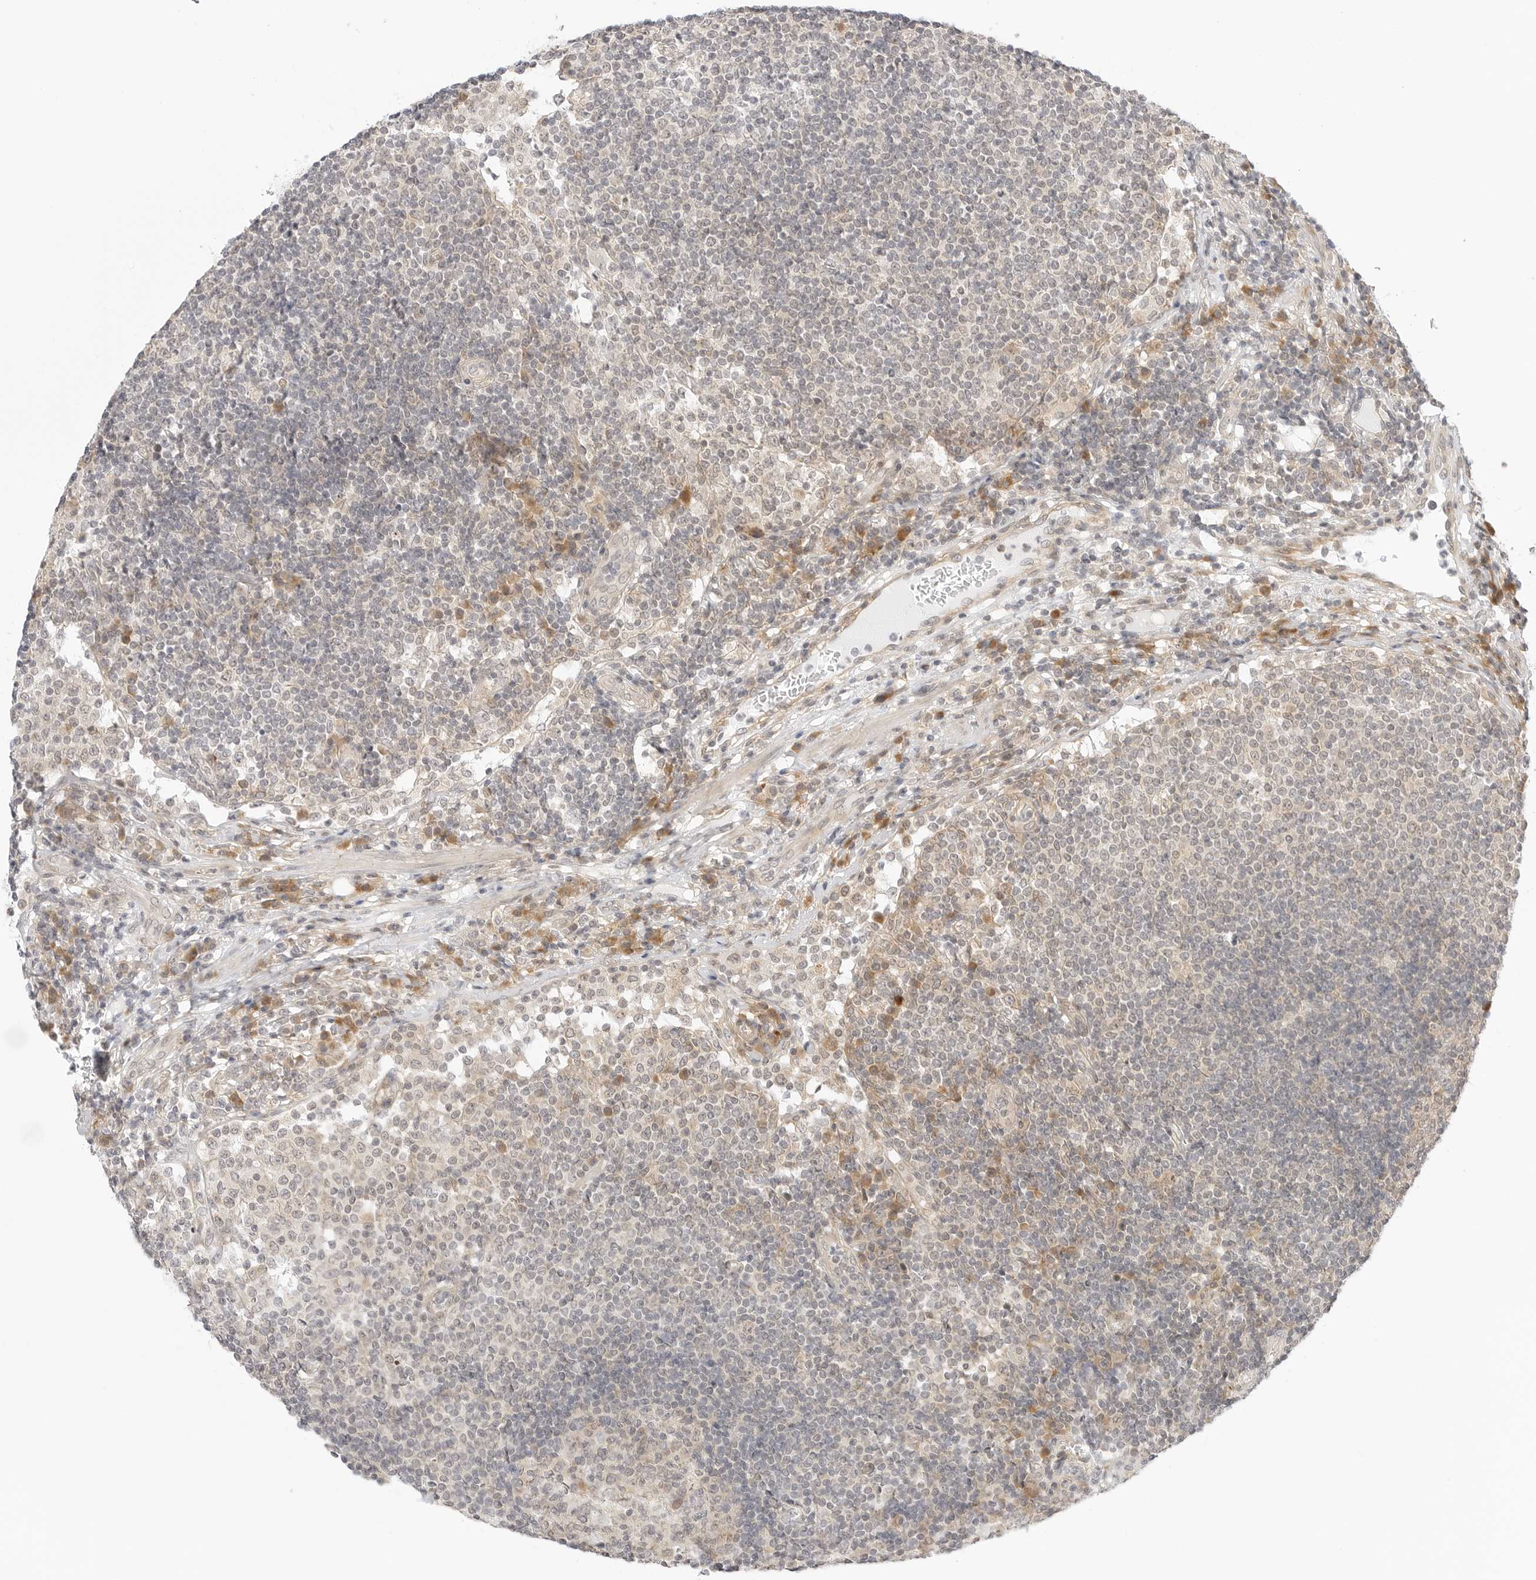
{"staining": {"intensity": "moderate", "quantity": ">75%", "location": "cytoplasmic/membranous"}, "tissue": "lymph node", "cell_type": "Germinal center cells", "image_type": "normal", "snomed": [{"axis": "morphology", "description": "Normal tissue, NOS"}, {"axis": "topography", "description": "Lymph node"}], "caption": "Benign lymph node was stained to show a protein in brown. There is medium levels of moderate cytoplasmic/membranous positivity in about >75% of germinal center cells. Using DAB (3,3'-diaminobenzidine) (brown) and hematoxylin (blue) stains, captured at high magnification using brightfield microscopy.", "gene": "TCP1", "patient": {"sex": "female", "age": 53}}